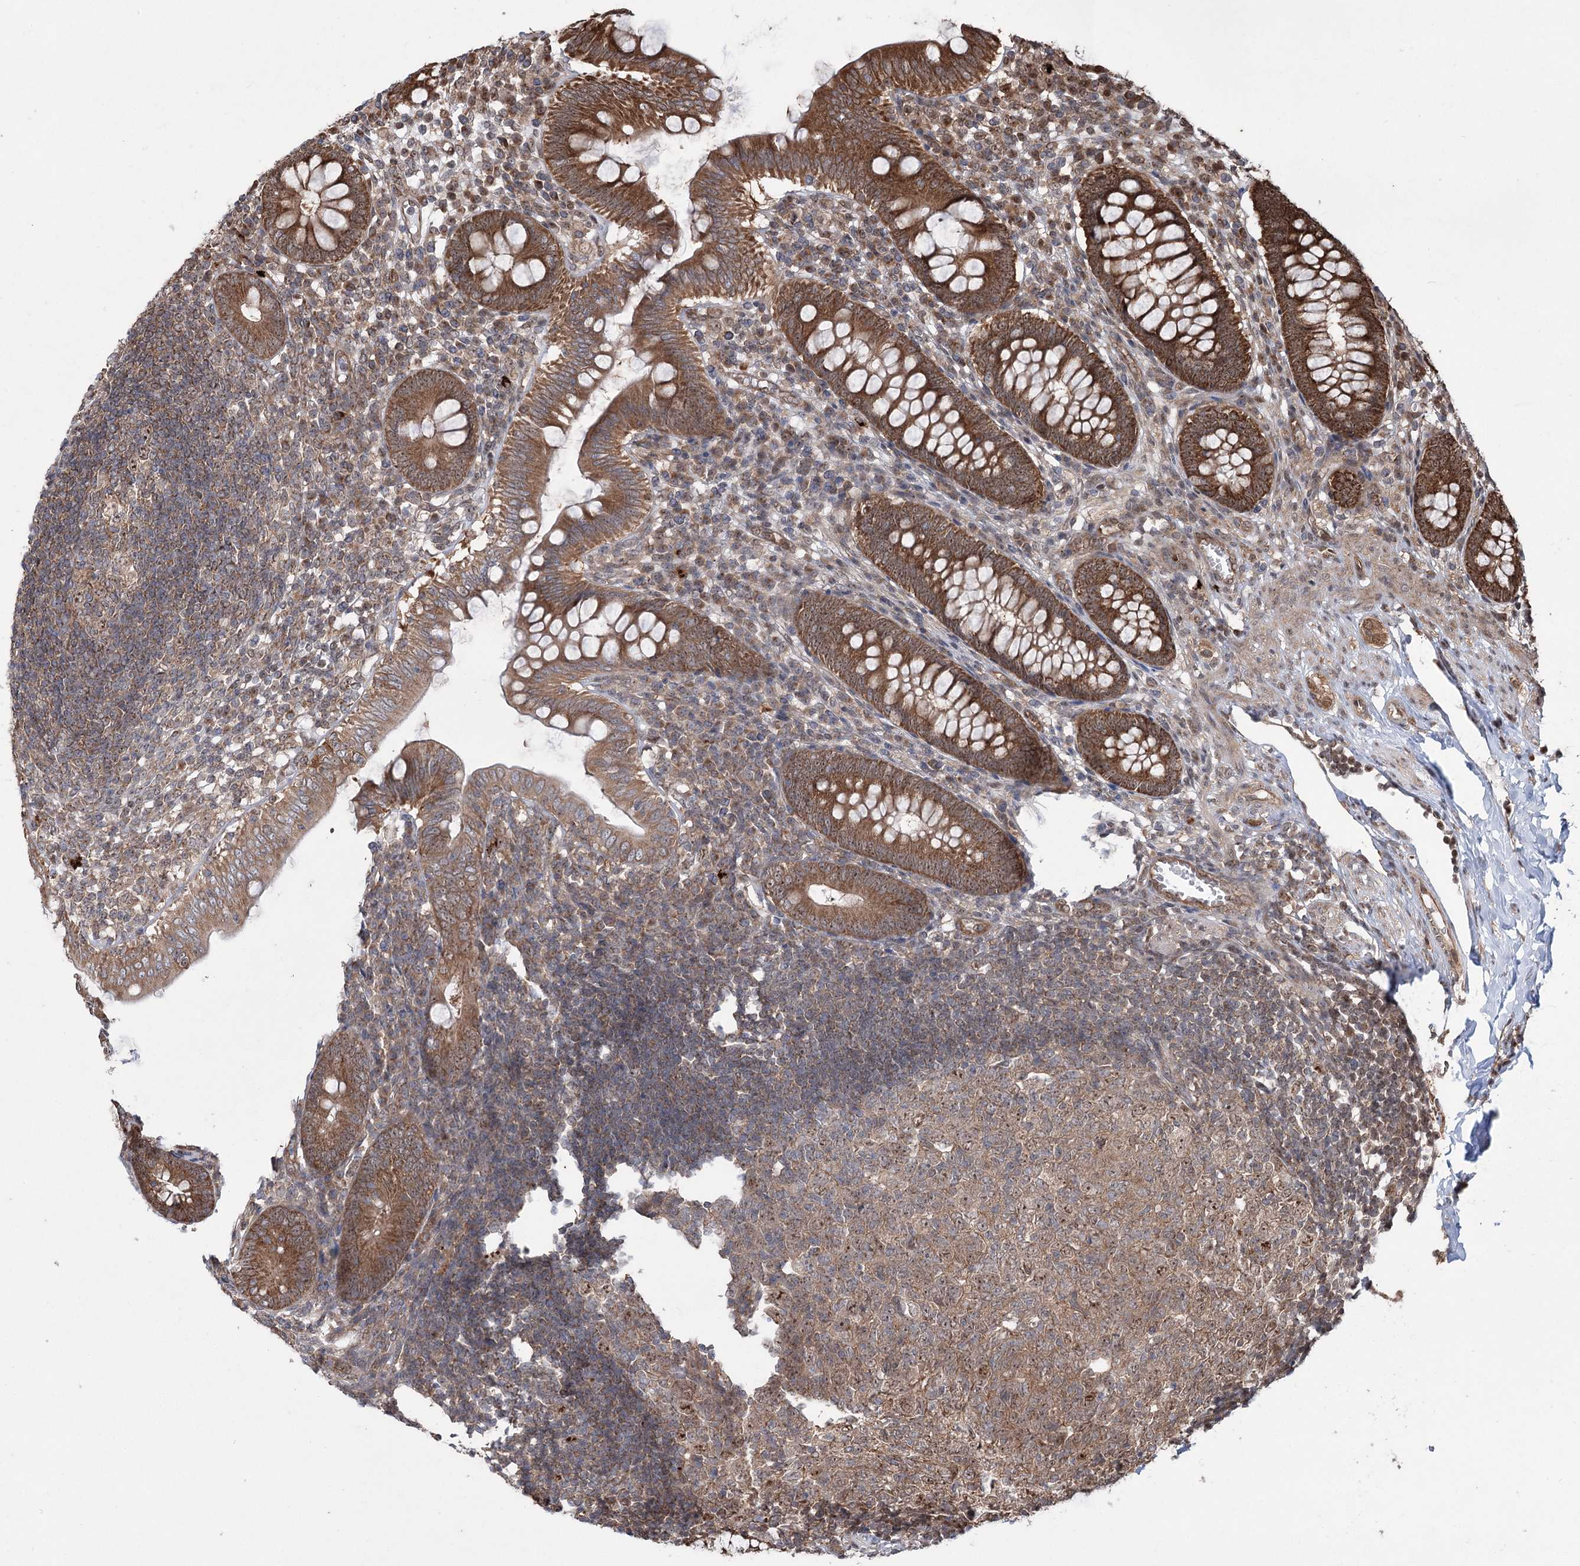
{"staining": {"intensity": "strong", "quantity": ">75%", "location": "cytoplasmic/membranous,nuclear"}, "tissue": "appendix", "cell_type": "Glandular cells", "image_type": "normal", "snomed": [{"axis": "morphology", "description": "Normal tissue, NOS"}, {"axis": "topography", "description": "Appendix"}], "caption": "Immunohistochemistry photomicrograph of unremarkable human appendix stained for a protein (brown), which reveals high levels of strong cytoplasmic/membranous,nuclear positivity in approximately >75% of glandular cells.", "gene": "SERINC5", "patient": {"sex": "male", "age": 14}}